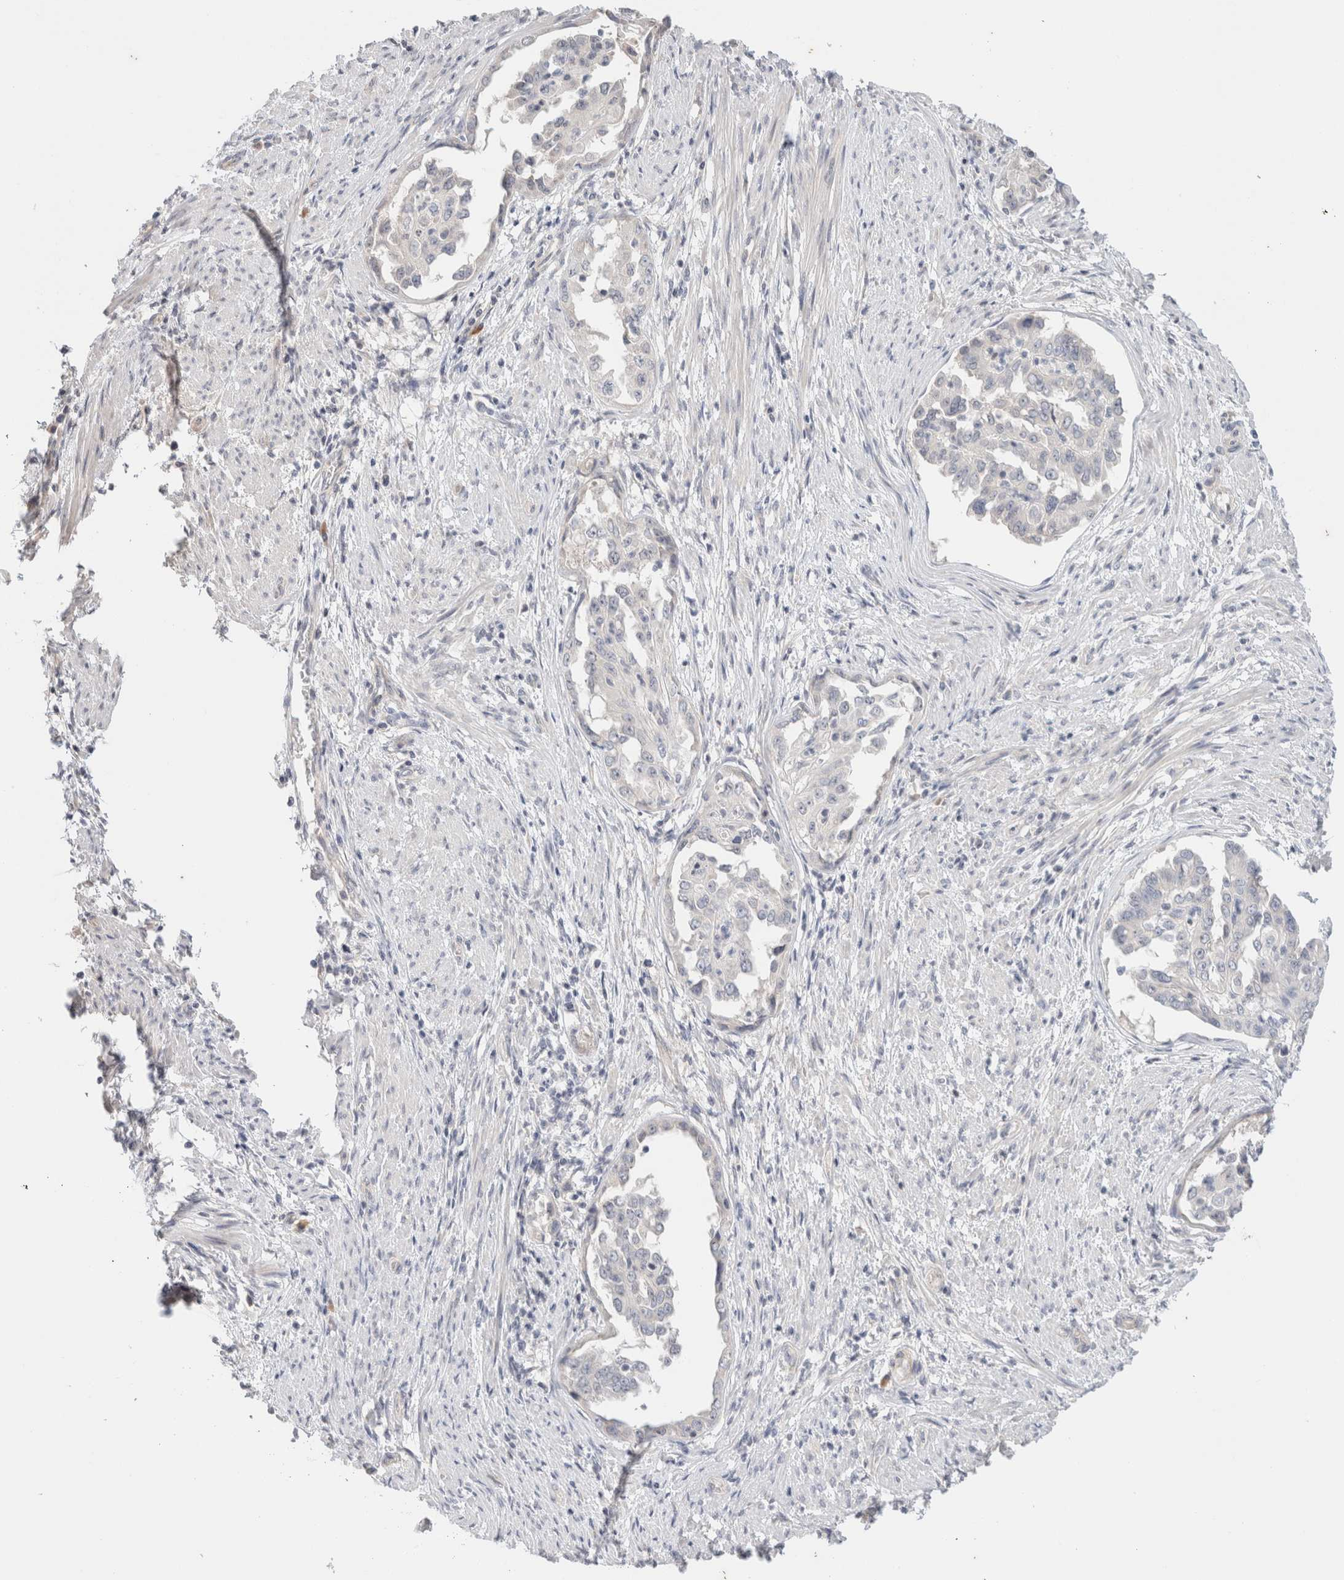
{"staining": {"intensity": "negative", "quantity": "none", "location": "none"}, "tissue": "endometrial cancer", "cell_type": "Tumor cells", "image_type": "cancer", "snomed": [{"axis": "morphology", "description": "Adenocarcinoma, NOS"}, {"axis": "topography", "description": "Endometrium"}], "caption": "This image is of endometrial adenocarcinoma stained with immunohistochemistry (IHC) to label a protein in brown with the nuclei are counter-stained blue. There is no staining in tumor cells. (DAB (3,3'-diaminobenzidine) immunohistochemistry (IHC) with hematoxylin counter stain).", "gene": "SPRTN", "patient": {"sex": "female", "age": 85}}